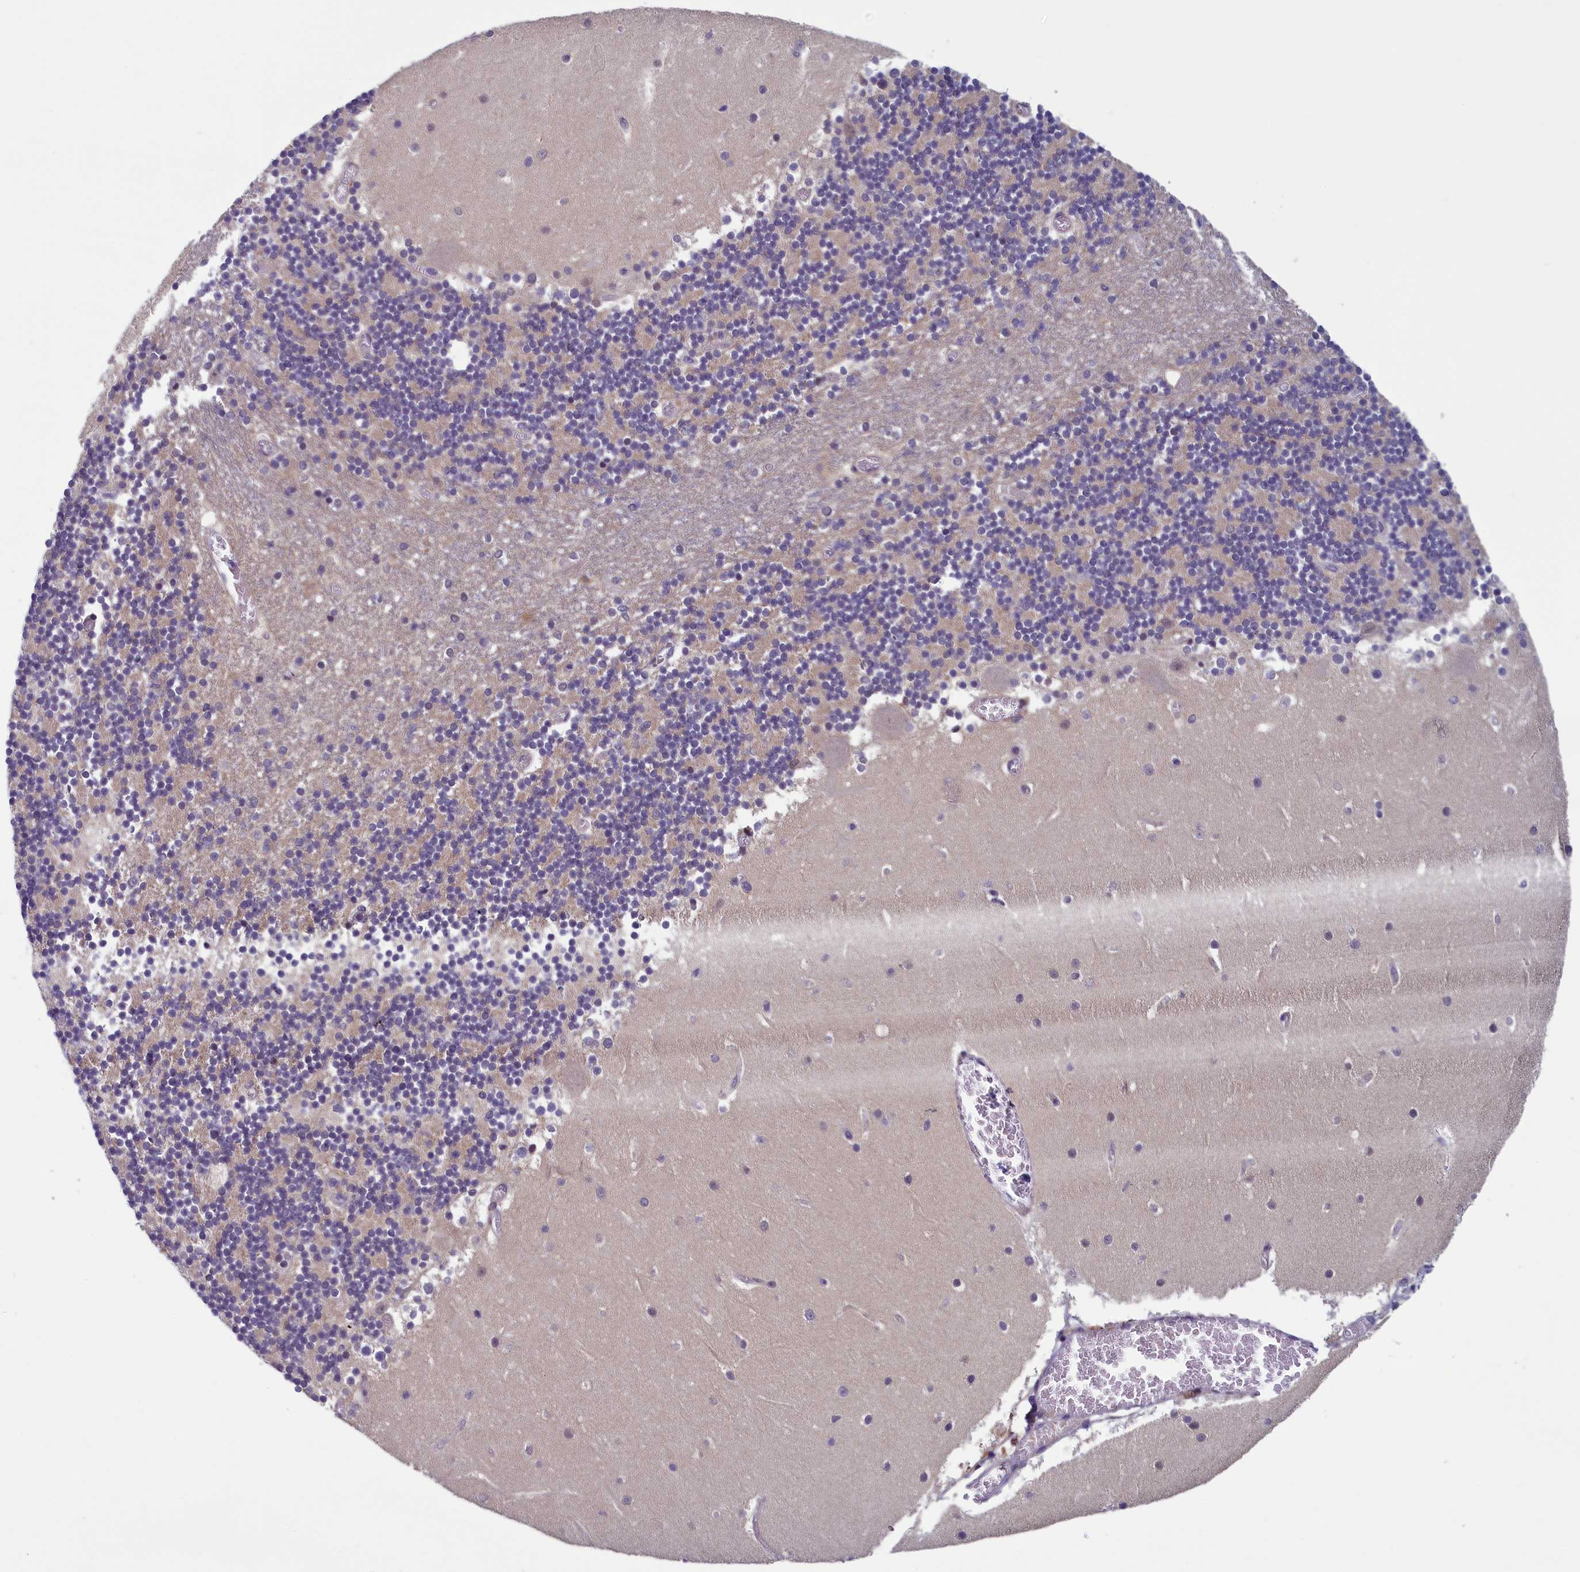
{"staining": {"intensity": "negative", "quantity": "none", "location": "none"}, "tissue": "cerebellum", "cell_type": "Cells in granular layer", "image_type": "normal", "snomed": [{"axis": "morphology", "description": "Normal tissue, NOS"}, {"axis": "topography", "description": "Cerebellum"}], "caption": "Cells in granular layer are negative for protein expression in benign human cerebellum. (DAB (3,3'-diaminobenzidine) IHC, high magnification).", "gene": "CNEP1R1", "patient": {"sex": "female", "age": 28}}